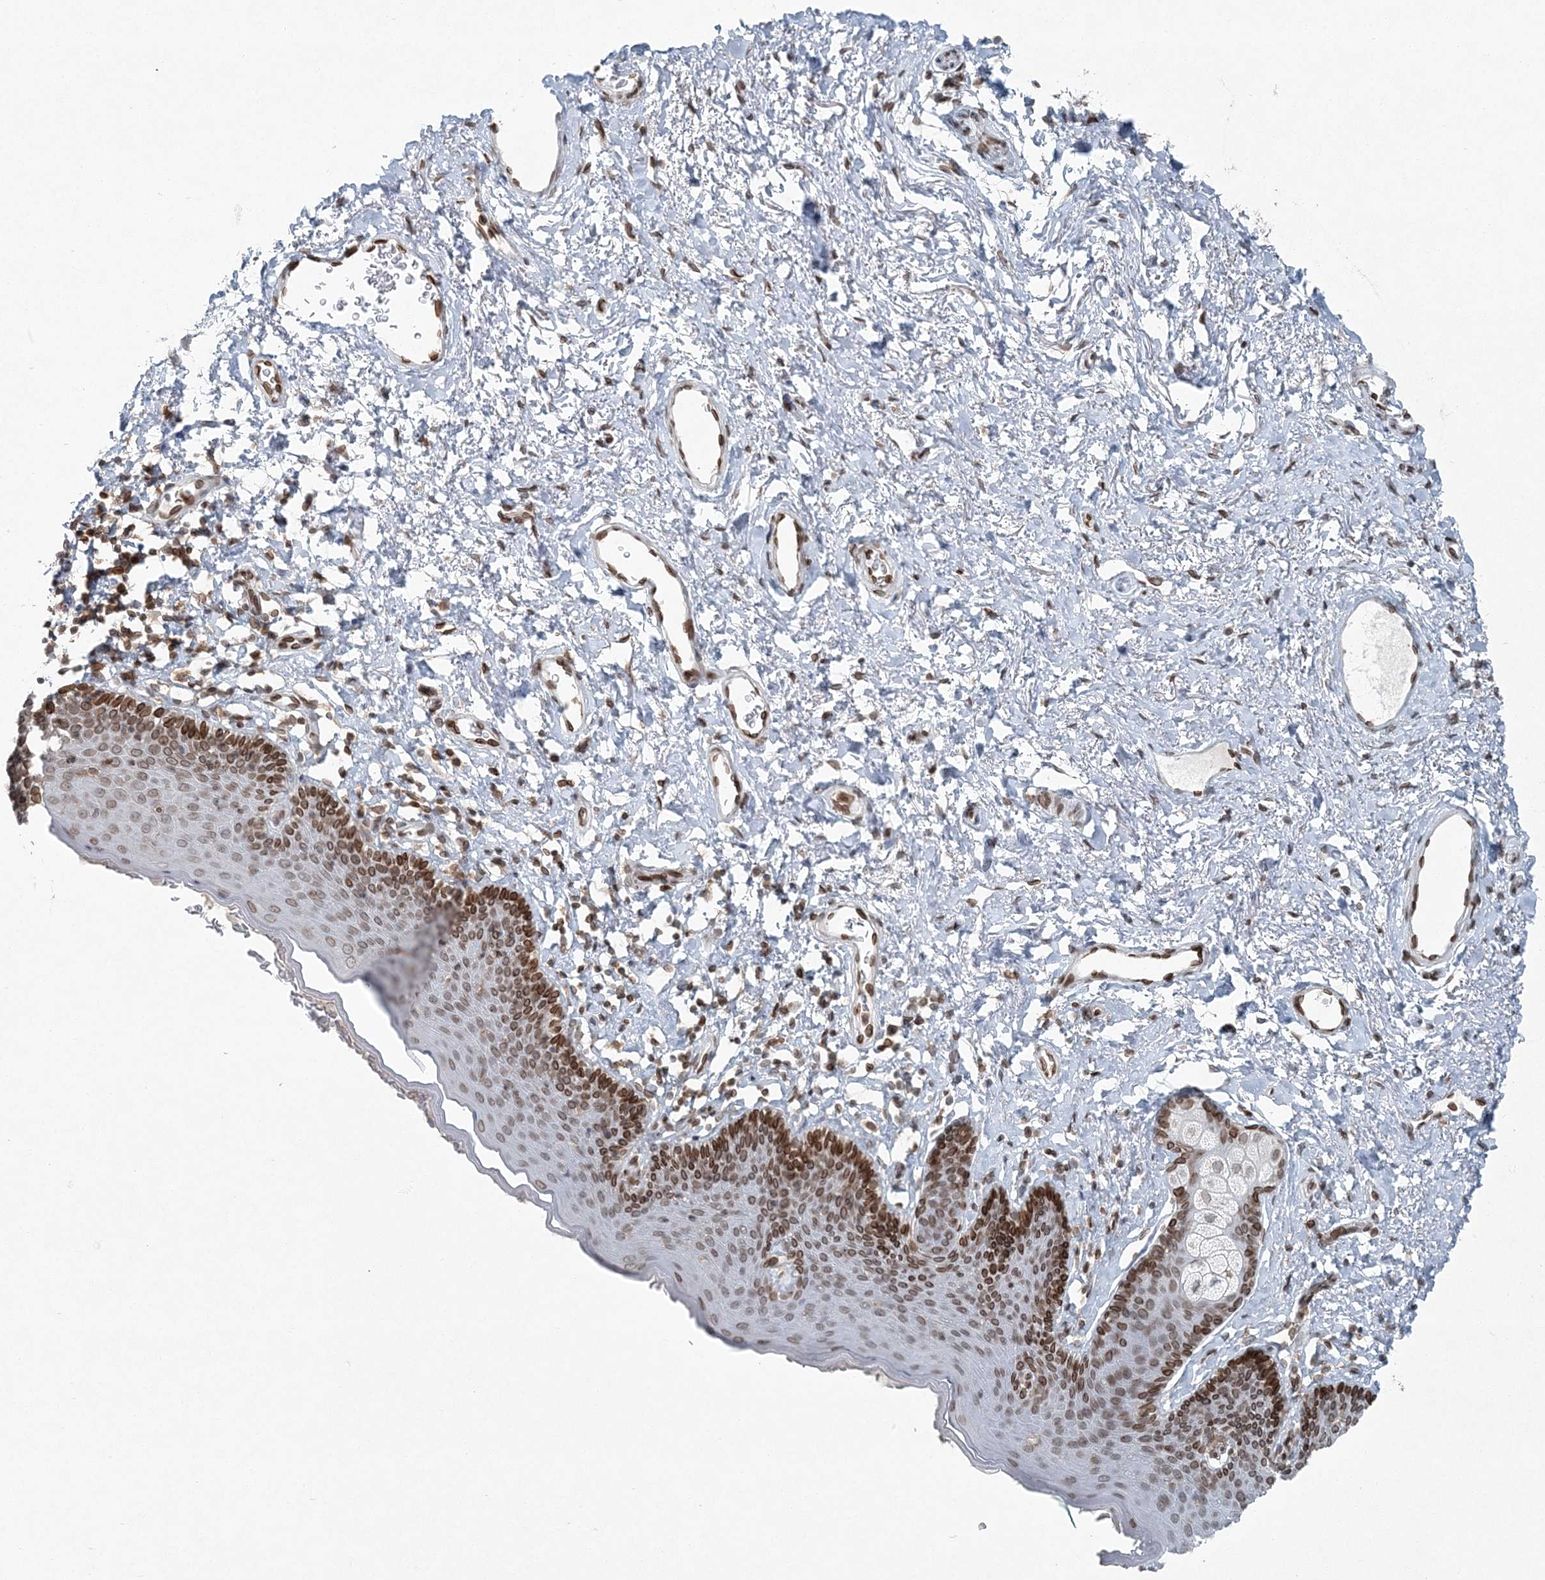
{"staining": {"intensity": "strong", "quantity": ">75%", "location": "cytoplasmic/membranous,nuclear"}, "tissue": "skin", "cell_type": "Epidermal cells", "image_type": "normal", "snomed": [{"axis": "morphology", "description": "Normal tissue, NOS"}, {"axis": "topography", "description": "Vulva"}], "caption": "Immunohistochemistry (DAB) staining of benign skin demonstrates strong cytoplasmic/membranous,nuclear protein expression in approximately >75% of epidermal cells. Immunohistochemistry (ihc) stains the protein of interest in brown and the nuclei are stained blue.", "gene": "GJD4", "patient": {"sex": "female", "age": 66}}